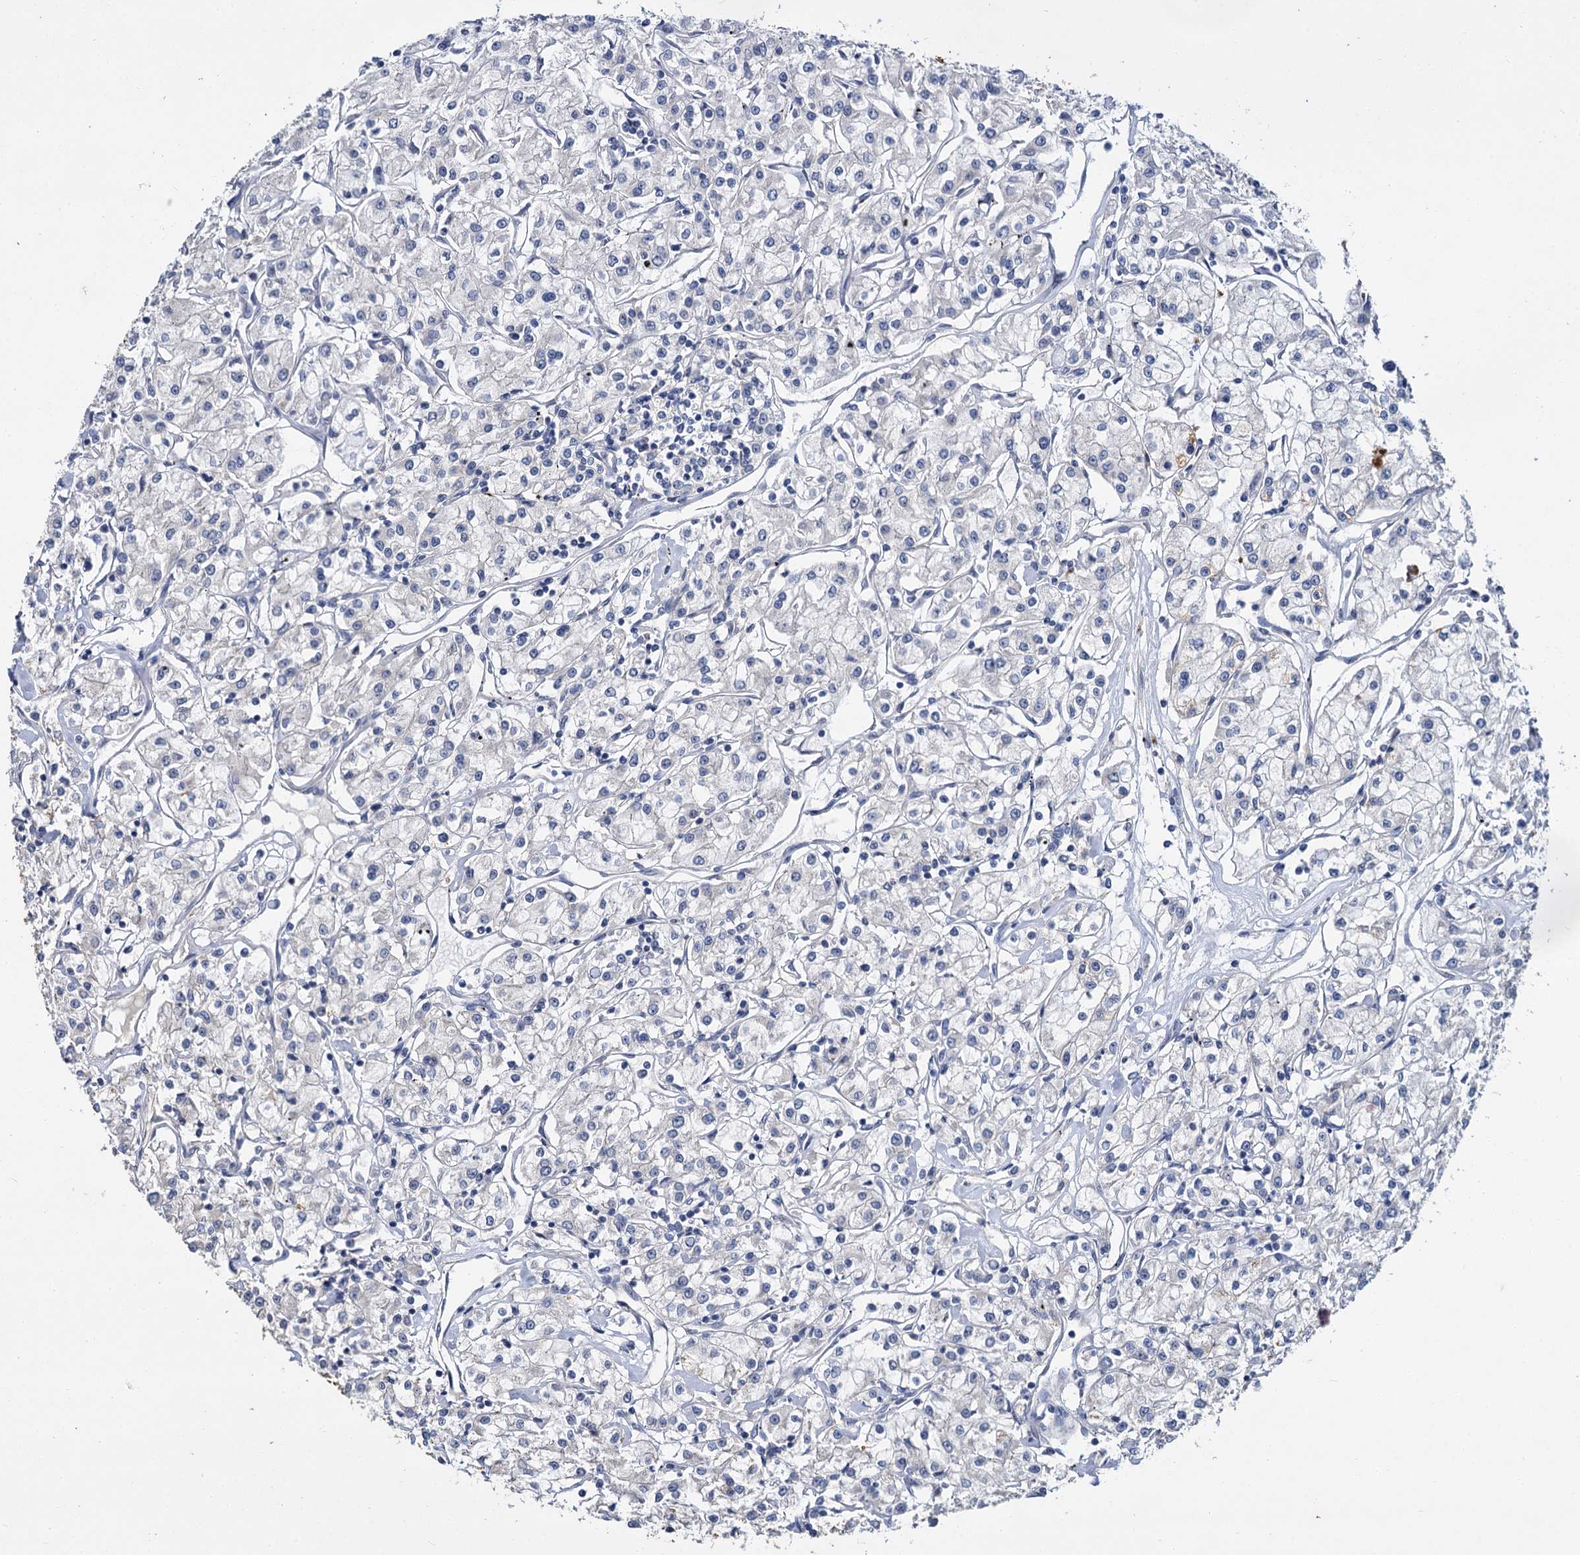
{"staining": {"intensity": "negative", "quantity": "none", "location": "none"}, "tissue": "renal cancer", "cell_type": "Tumor cells", "image_type": "cancer", "snomed": [{"axis": "morphology", "description": "Adenocarcinoma, NOS"}, {"axis": "topography", "description": "Kidney"}], "caption": "Immunohistochemistry (IHC) of renal adenocarcinoma reveals no staining in tumor cells.", "gene": "ATP9A", "patient": {"sex": "female", "age": 59}}